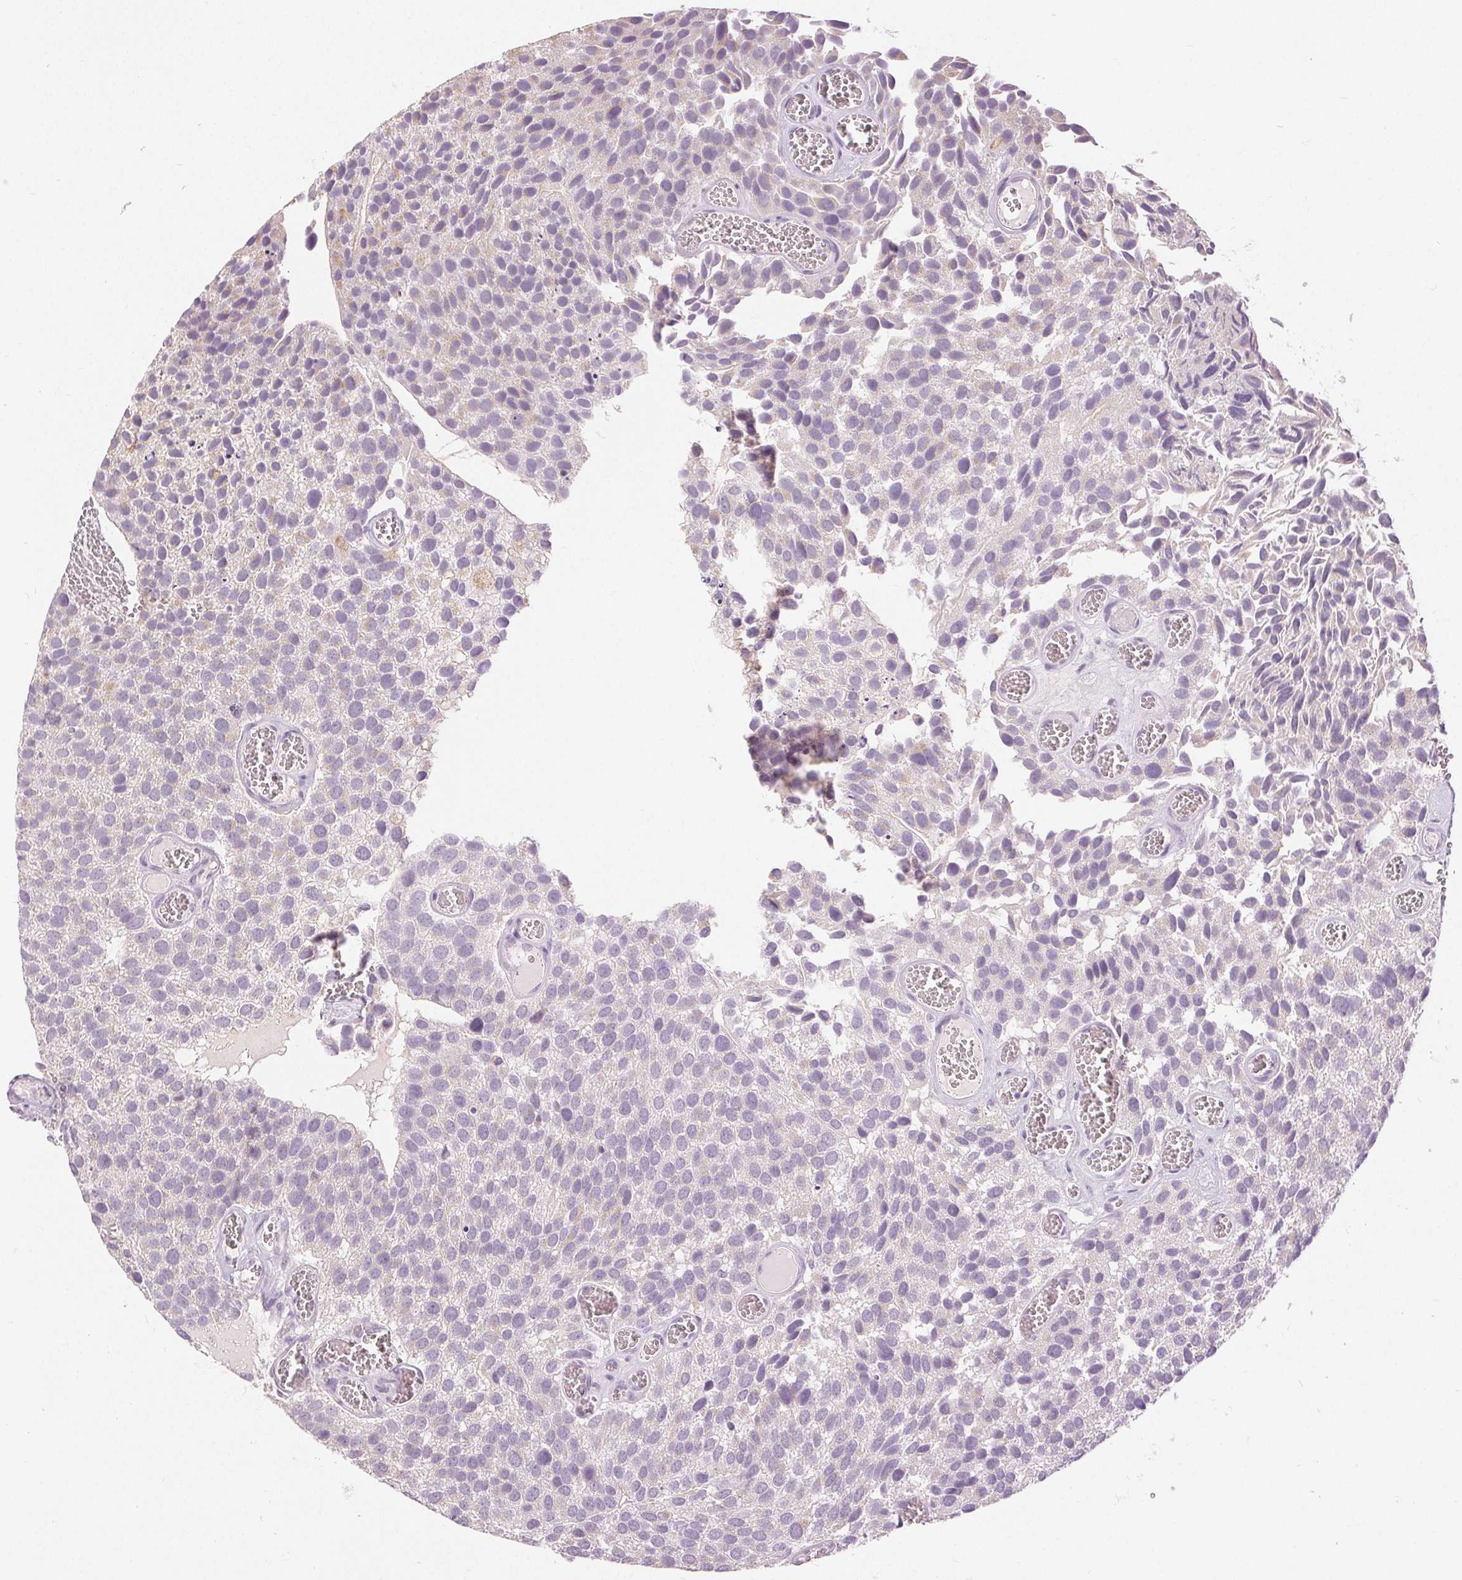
{"staining": {"intensity": "negative", "quantity": "none", "location": "none"}, "tissue": "urothelial cancer", "cell_type": "Tumor cells", "image_type": "cancer", "snomed": [{"axis": "morphology", "description": "Urothelial carcinoma, Low grade"}, {"axis": "topography", "description": "Urinary bladder"}], "caption": "This is an immunohistochemistry (IHC) photomicrograph of low-grade urothelial carcinoma. There is no staining in tumor cells.", "gene": "DSG3", "patient": {"sex": "female", "age": 69}}